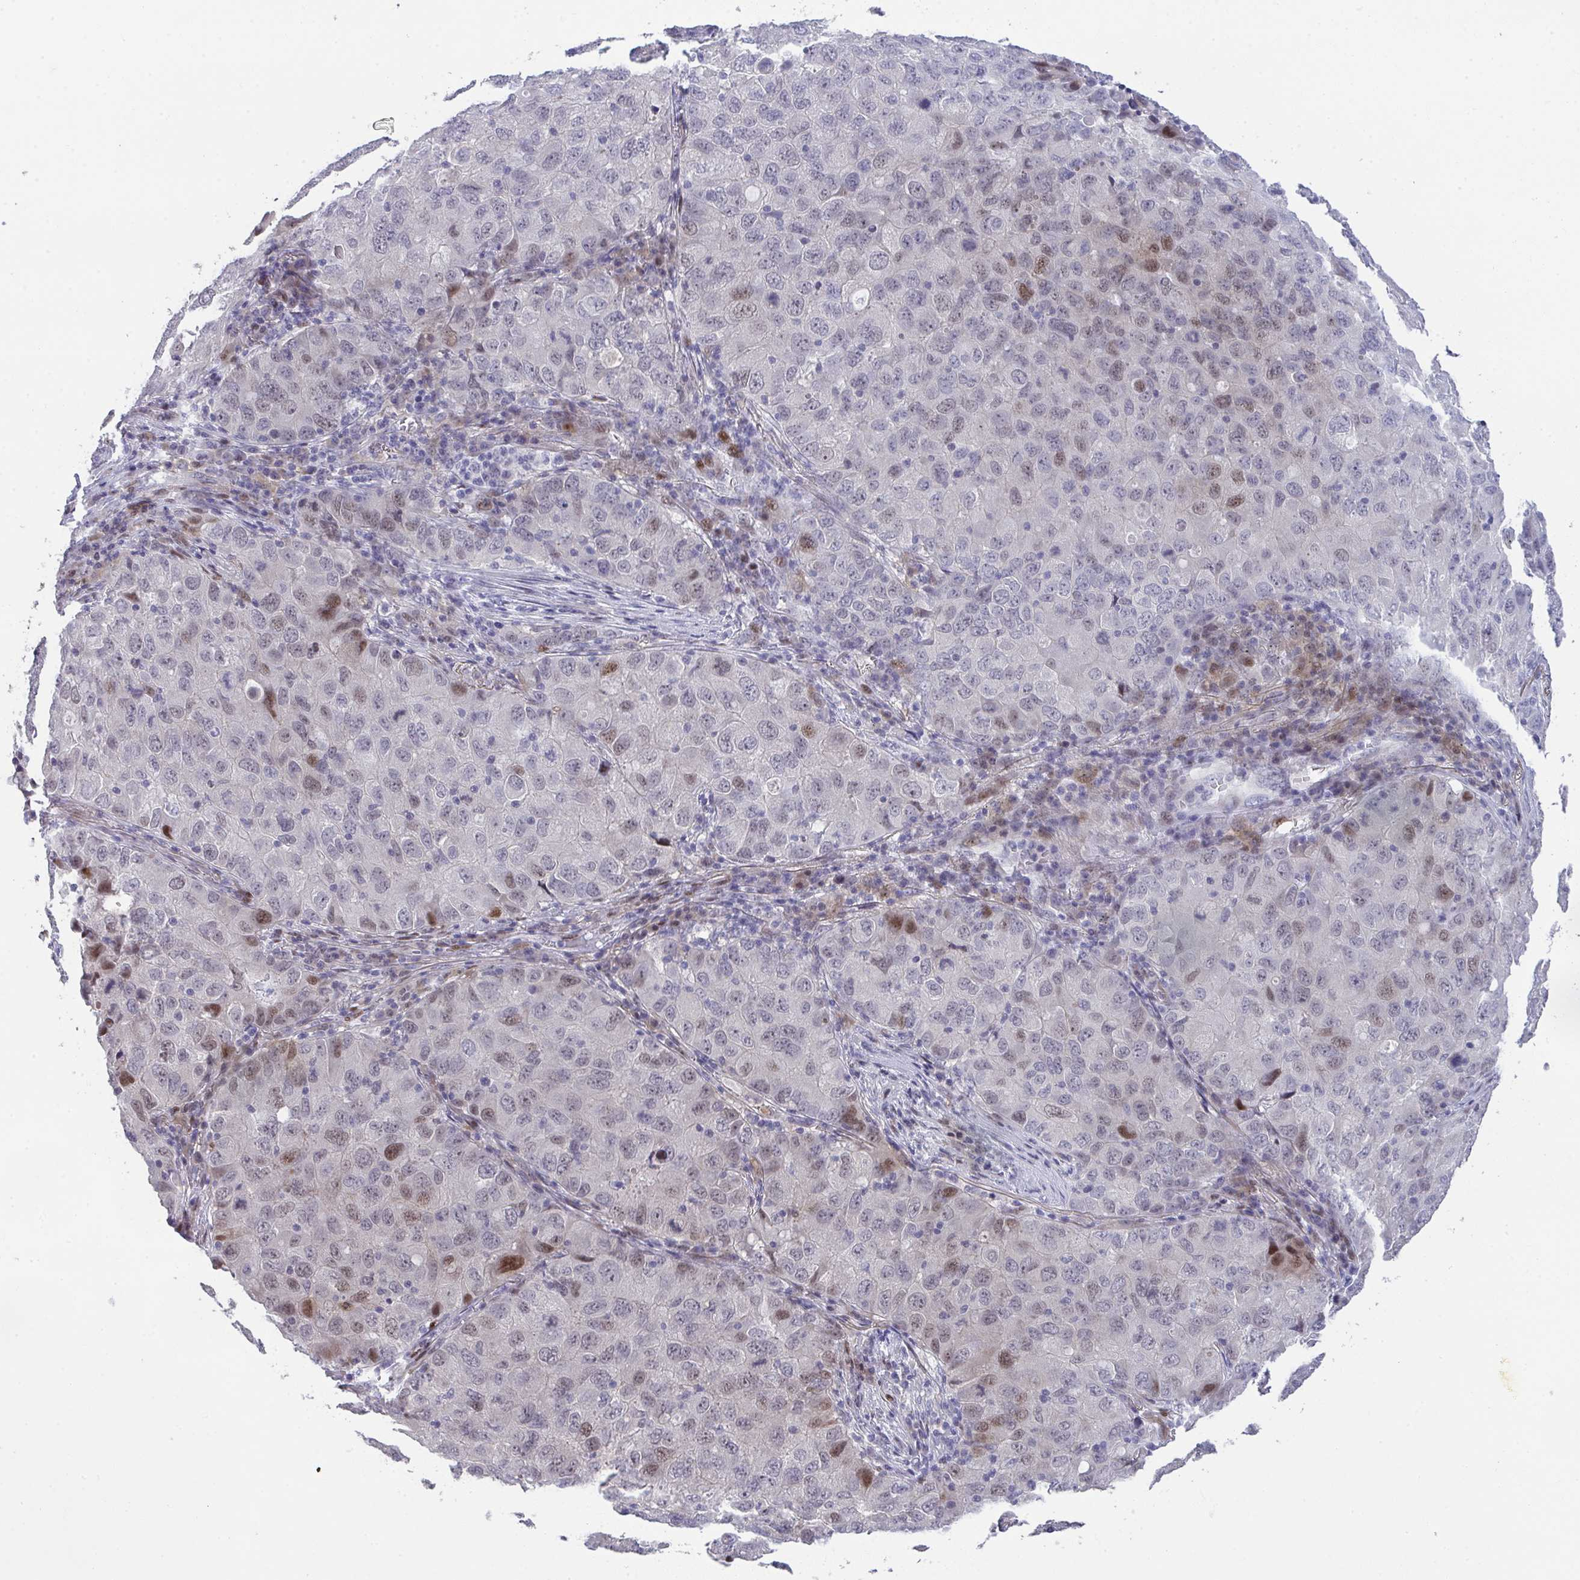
{"staining": {"intensity": "moderate", "quantity": "<25%", "location": "nuclear"}, "tissue": "lung cancer", "cell_type": "Tumor cells", "image_type": "cancer", "snomed": [{"axis": "morphology", "description": "Normal morphology"}, {"axis": "morphology", "description": "Adenocarcinoma, NOS"}, {"axis": "topography", "description": "Lymph node"}, {"axis": "topography", "description": "Lung"}], "caption": "Tumor cells display low levels of moderate nuclear staining in approximately <25% of cells in human lung adenocarcinoma.", "gene": "GALNT16", "patient": {"sex": "female", "age": 51}}